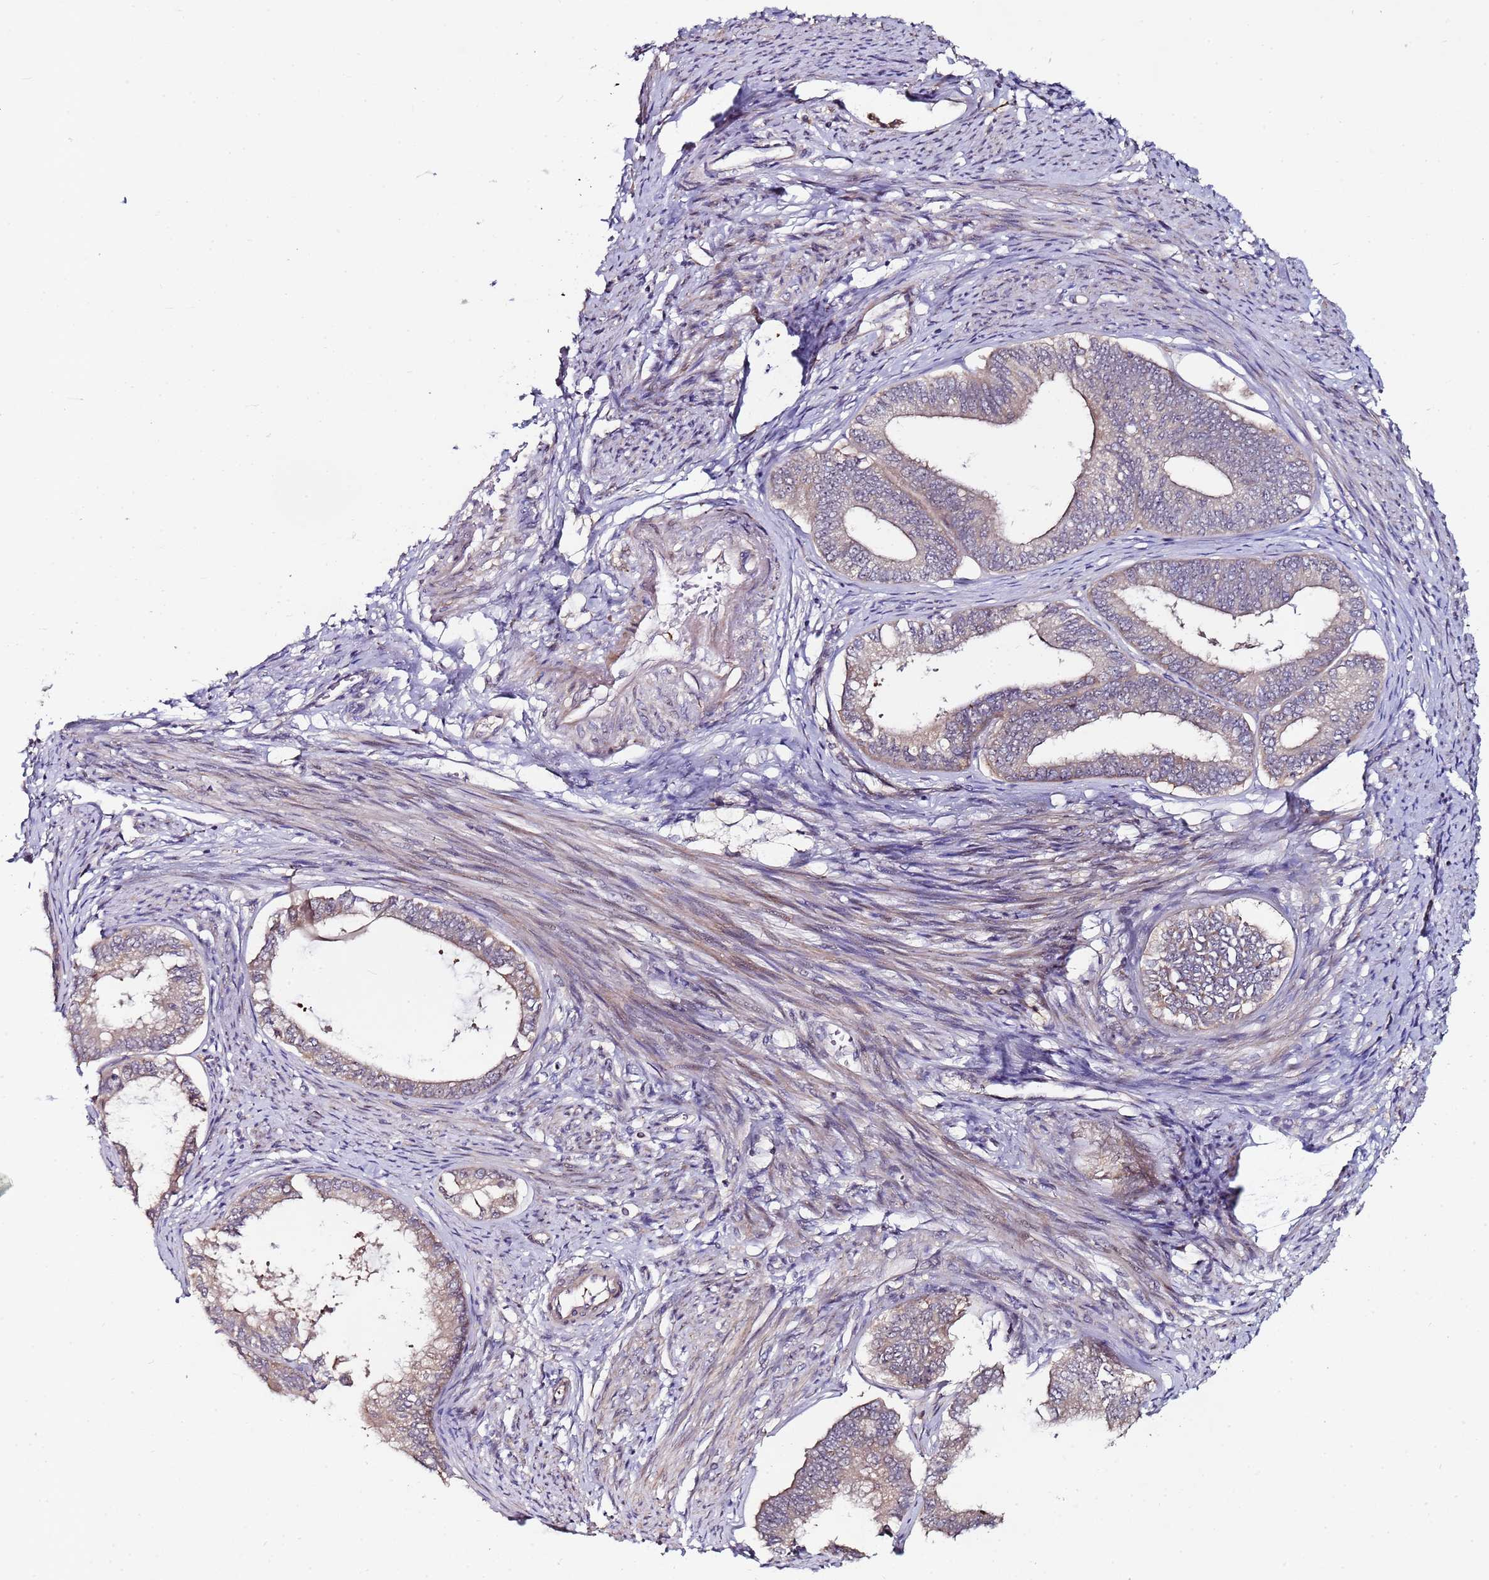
{"staining": {"intensity": "weak", "quantity": "<25%", "location": "cytoplasmic/membranous"}, "tissue": "endometrial cancer", "cell_type": "Tumor cells", "image_type": "cancer", "snomed": [{"axis": "morphology", "description": "Adenocarcinoma, NOS"}, {"axis": "topography", "description": "Endometrium"}], "caption": "High magnification brightfield microscopy of endometrial adenocarcinoma stained with DAB (brown) and counterstained with hematoxylin (blue): tumor cells show no significant positivity. Nuclei are stained in blue.", "gene": "KRI1", "patient": {"sex": "female", "age": 86}}